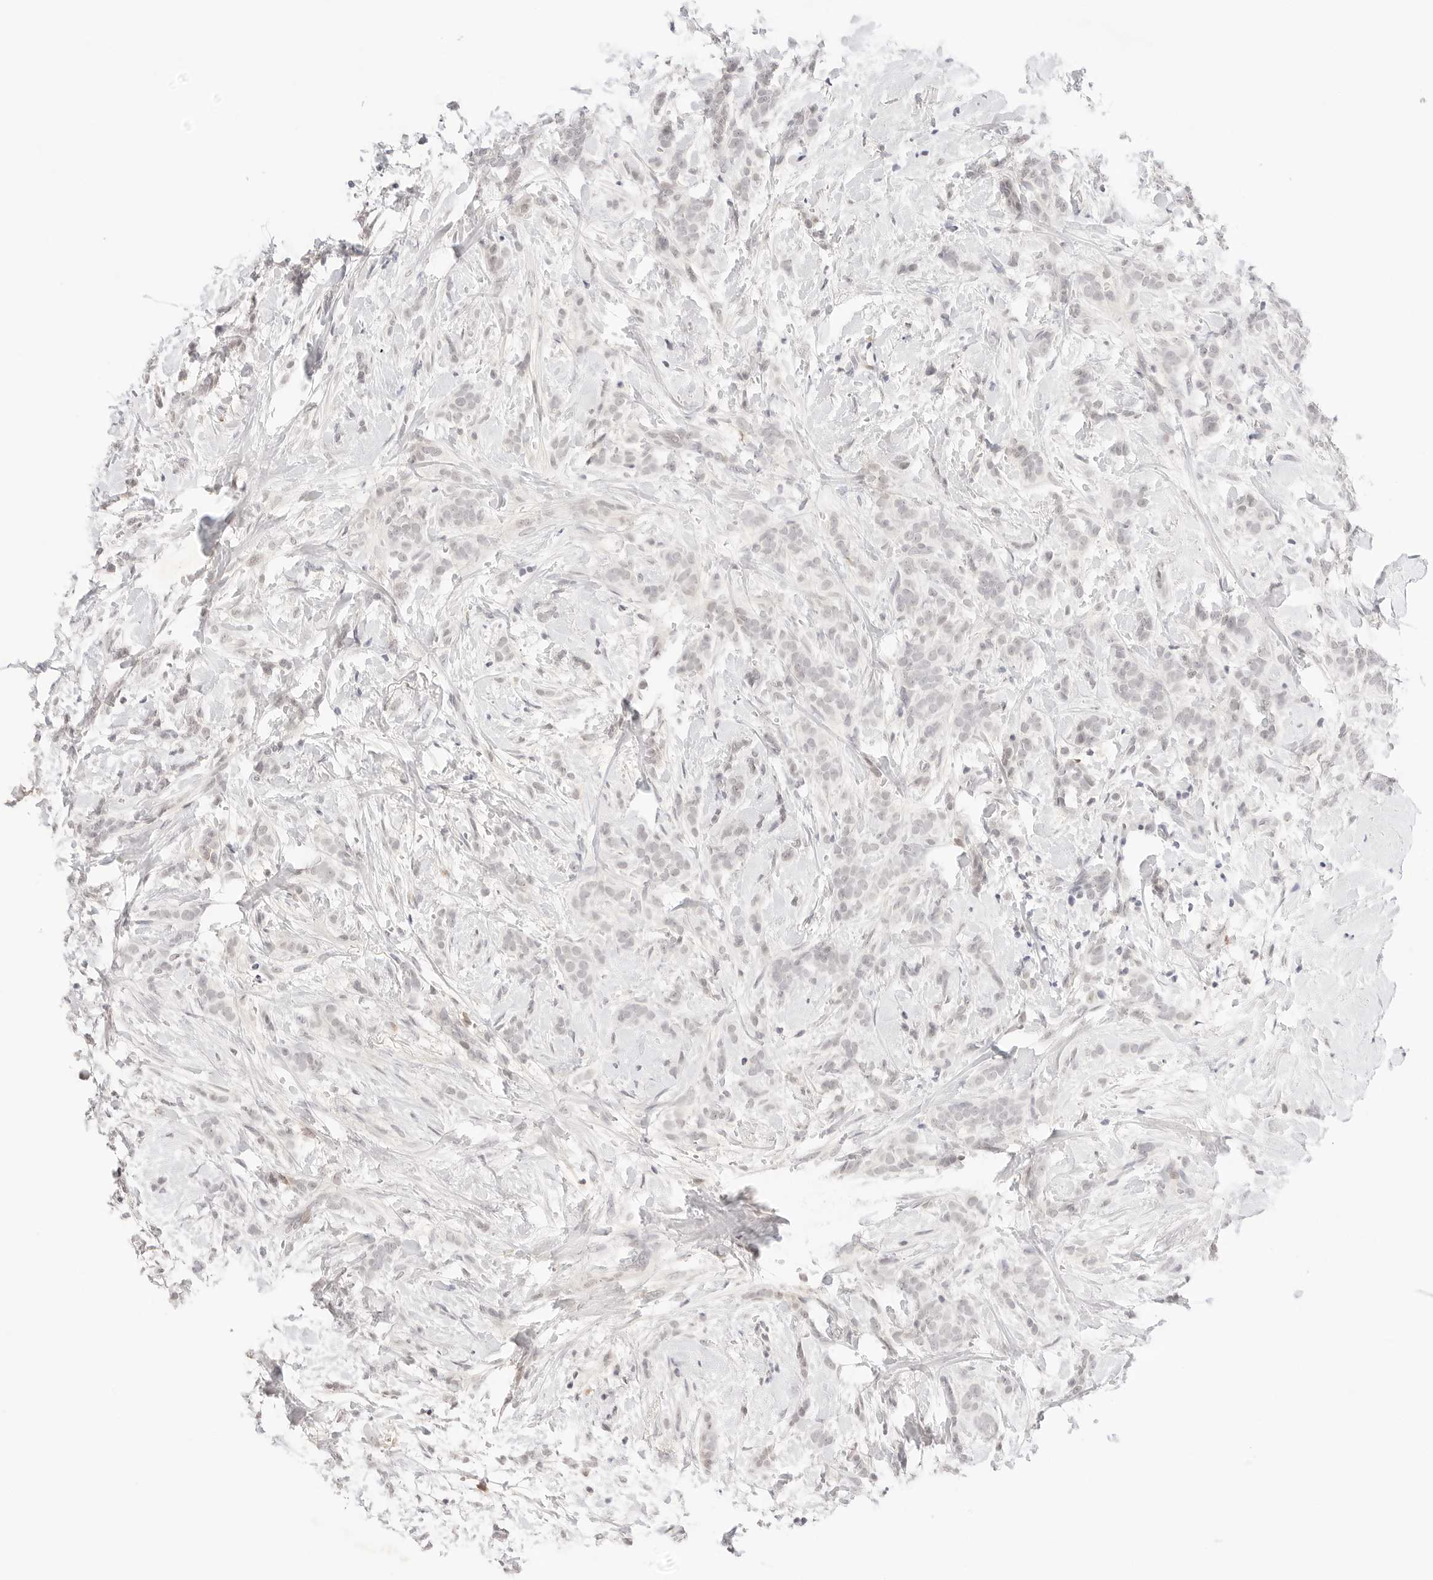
{"staining": {"intensity": "negative", "quantity": "none", "location": "none"}, "tissue": "breast cancer", "cell_type": "Tumor cells", "image_type": "cancer", "snomed": [{"axis": "morphology", "description": "Lobular carcinoma, in situ"}, {"axis": "morphology", "description": "Lobular carcinoma"}, {"axis": "topography", "description": "Breast"}], "caption": "This is a photomicrograph of immunohistochemistry staining of breast cancer, which shows no expression in tumor cells.", "gene": "XKR4", "patient": {"sex": "female", "age": 41}}